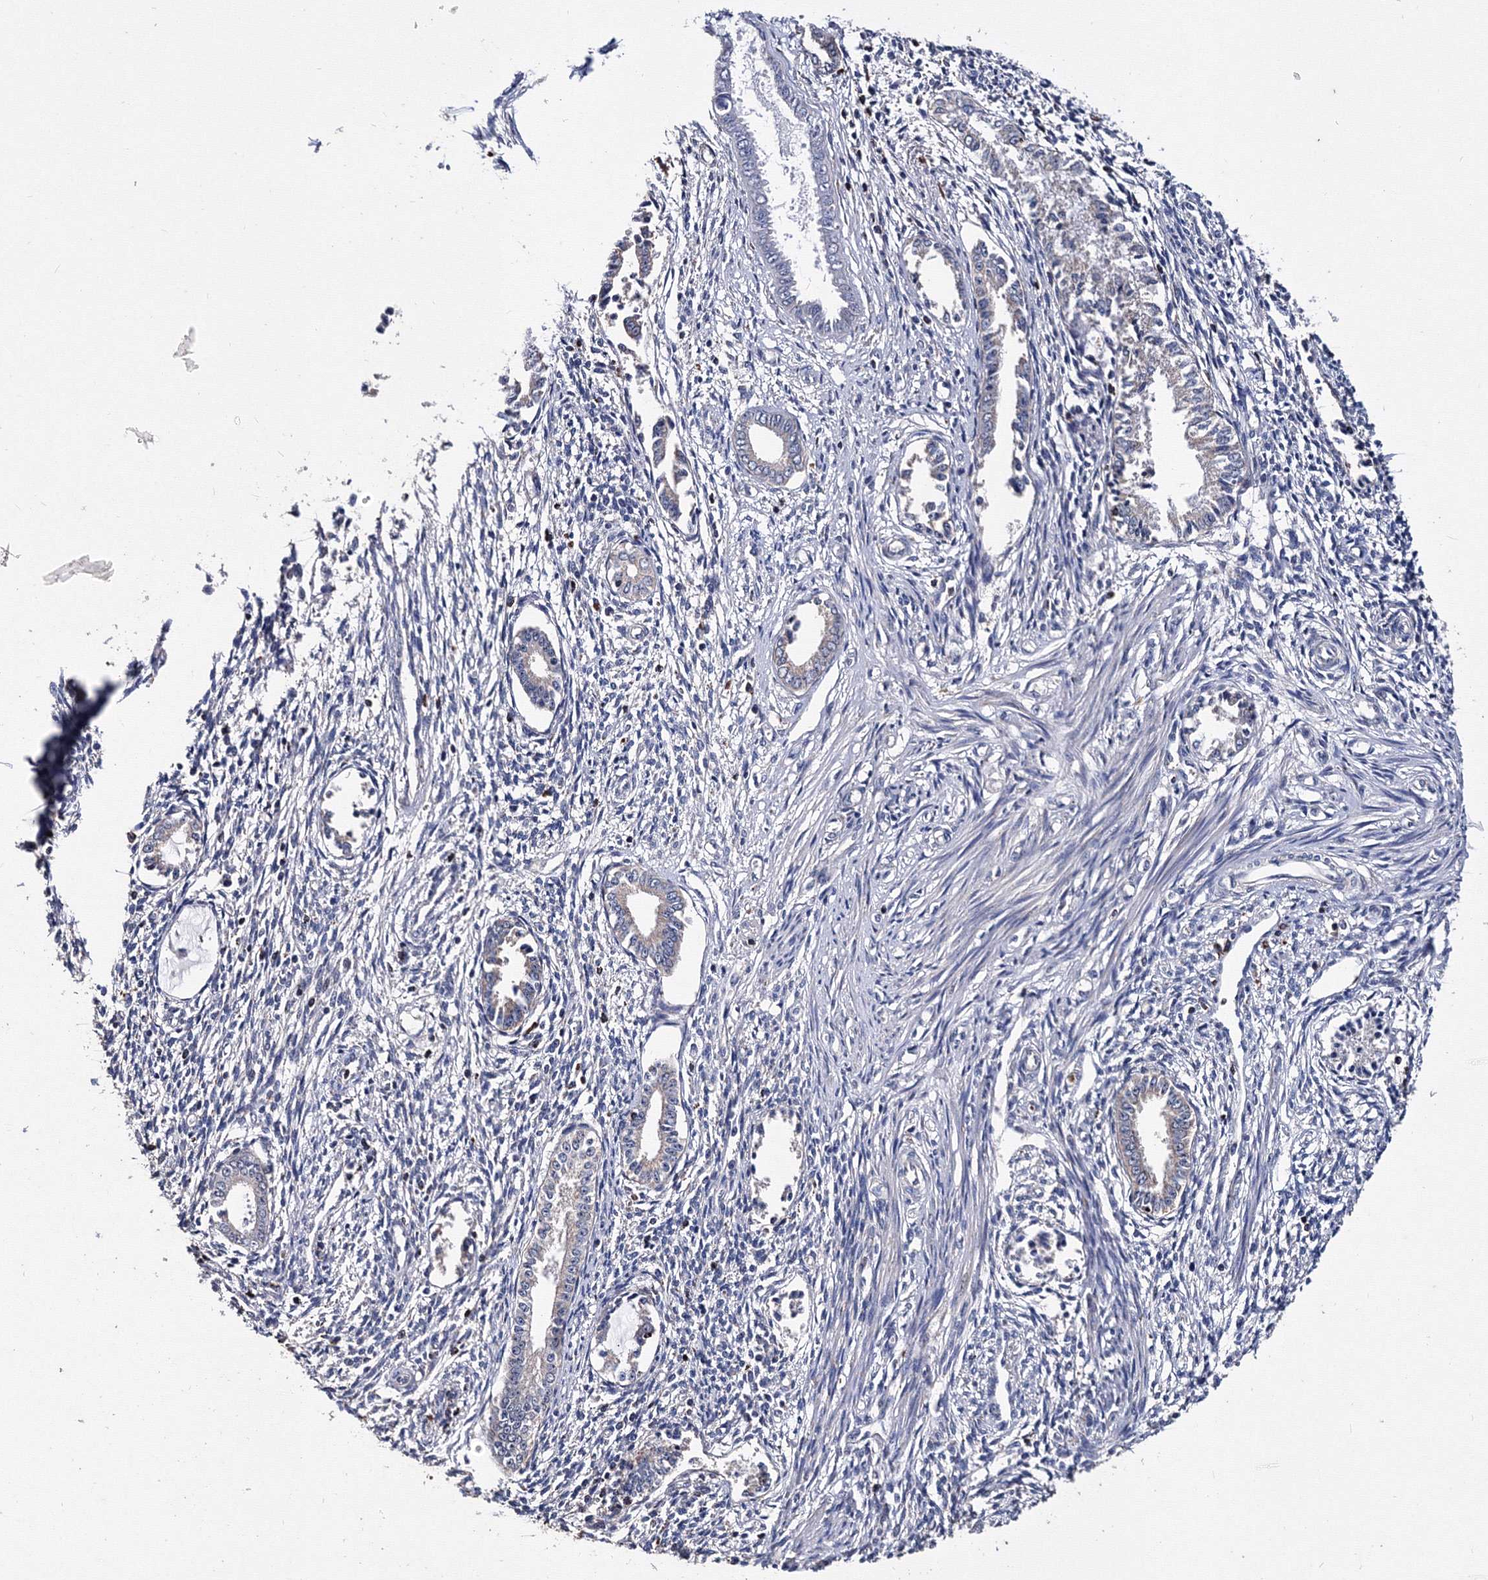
{"staining": {"intensity": "negative", "quantity": "none", "location": "none"}, "tissue": "endometrium", "cell_type": "Cells in endometrial stroma", "image_type": "normal", "snomed": [{"axis": "morphology", "description": "Normal tissue, NOS"}, {"axis": "topography", "description": "Endometrium"}], "caption": "This is an IHC micrograph of unremarkable endometrium. There is no positivity in cells in endometrial stroma.", "gene": "PHYKPL", "patient": {"sex": "female", "age": 56}}